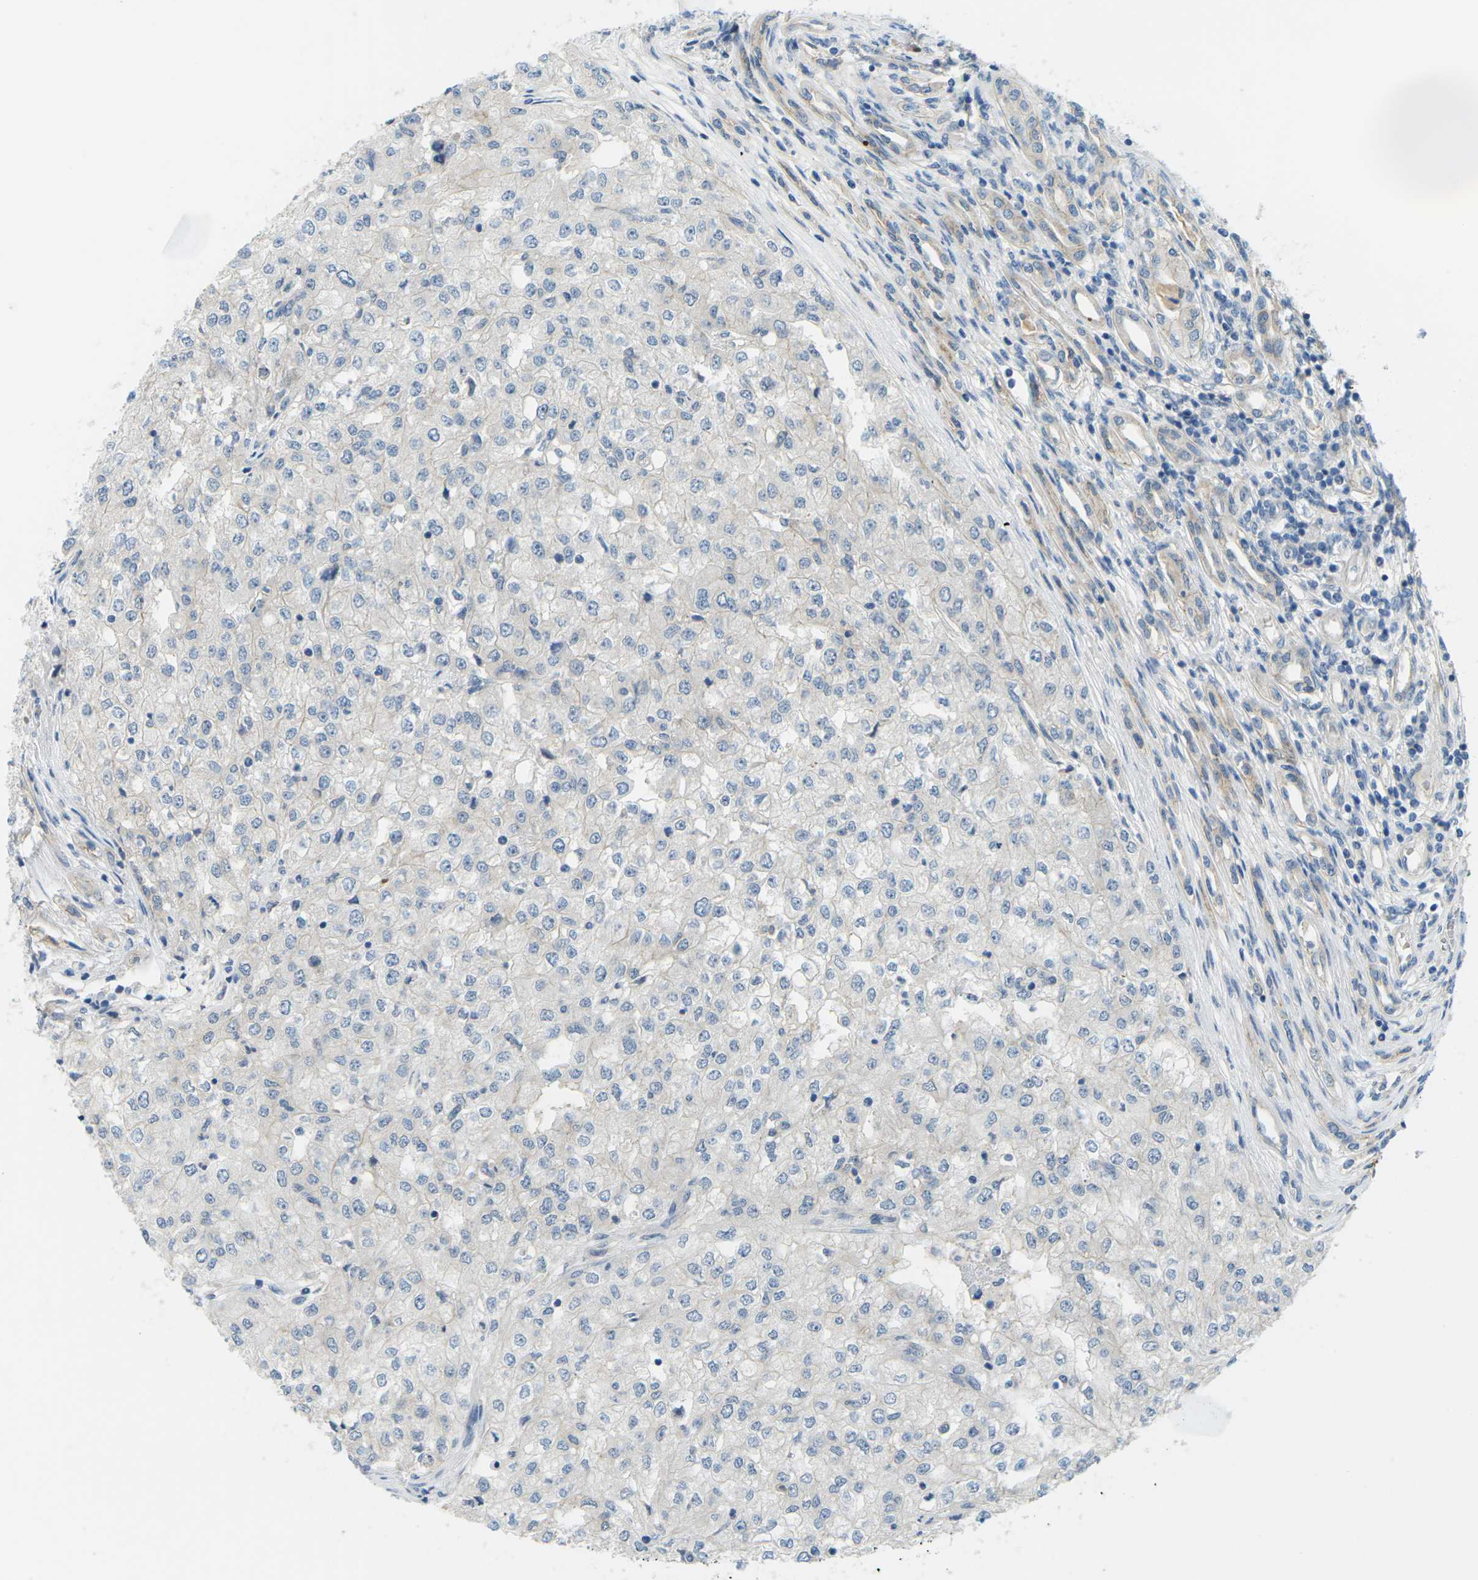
{"staining": {"intensity": "negative", "quantity": "none", "location": "none"}, "tissue": "renal cancer", "cell_type": "Tumor cells", "image_type": "cancer", "snomed": [{"axis": "morphology", "description": "Adenocarcinoma, NOS"}, {"axis": "topography", "description": "Kidney"}], "caption": "The histopathology image exhibits no staining of tumor cells in adenocarcinoma (renal).", "gene": "CTNND1", "patient": {"sex": "female", "age": 54}}